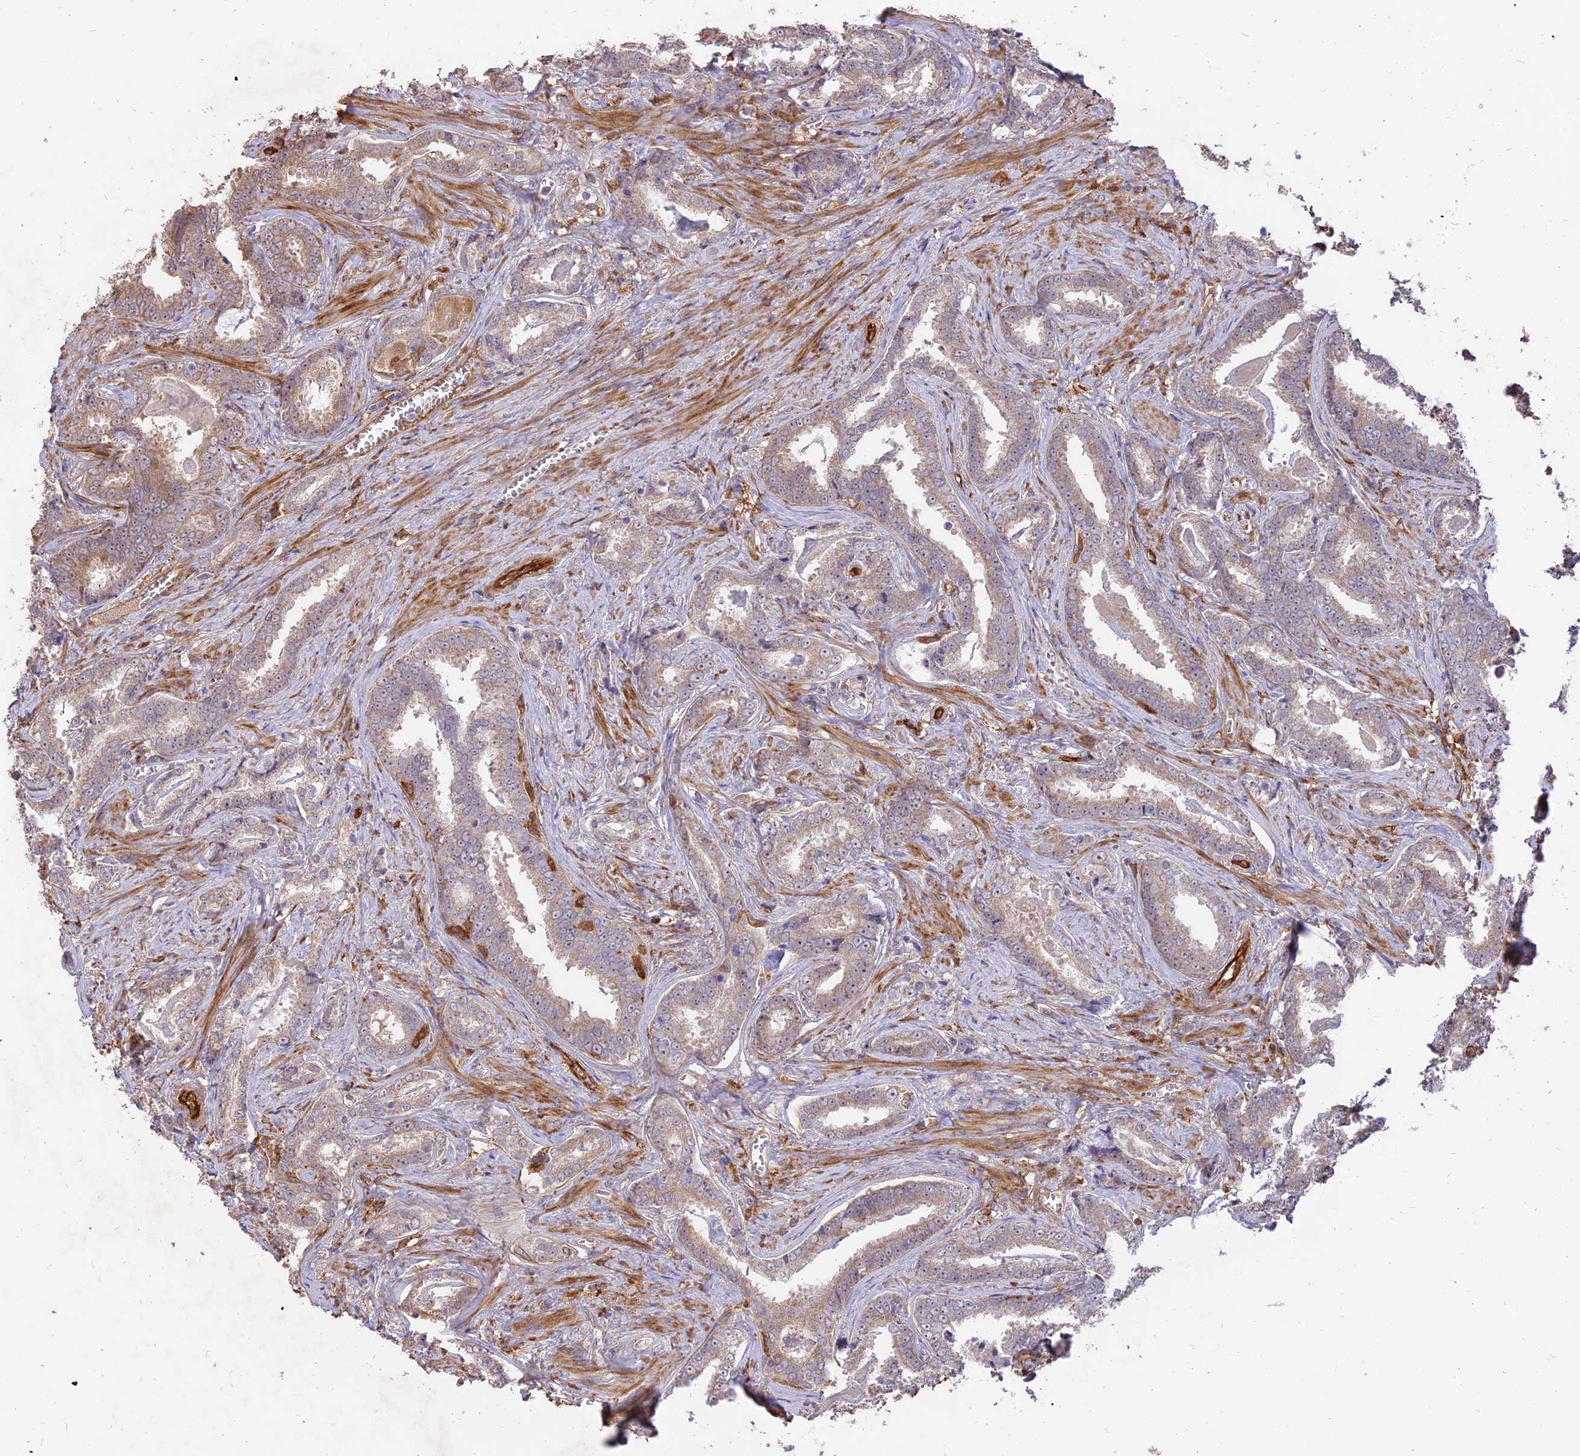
{"staining": {"intensity": "weak", "quantity": "<25%", "location": "cytoplasmic/membranous"}, "tissue": "prostate cancer", "cell_type": "Tumor cells", "image_type": "cancer", "snomed": [{"axis": "morphology", "description": "Adenocarcinoma, High grade"}, {"axis": "topography", "description": "Prostate"}], "caption": "High magnification brightfield microscopy of prostate cancer (adenocarcinoma (high-grade)) stained with DAB (brown) and counterstained with hematoxylin (blue): tumor cells show no significant expression.", "gene": "SAC3D1", "patient": {"sex": "male", "age": 67}}